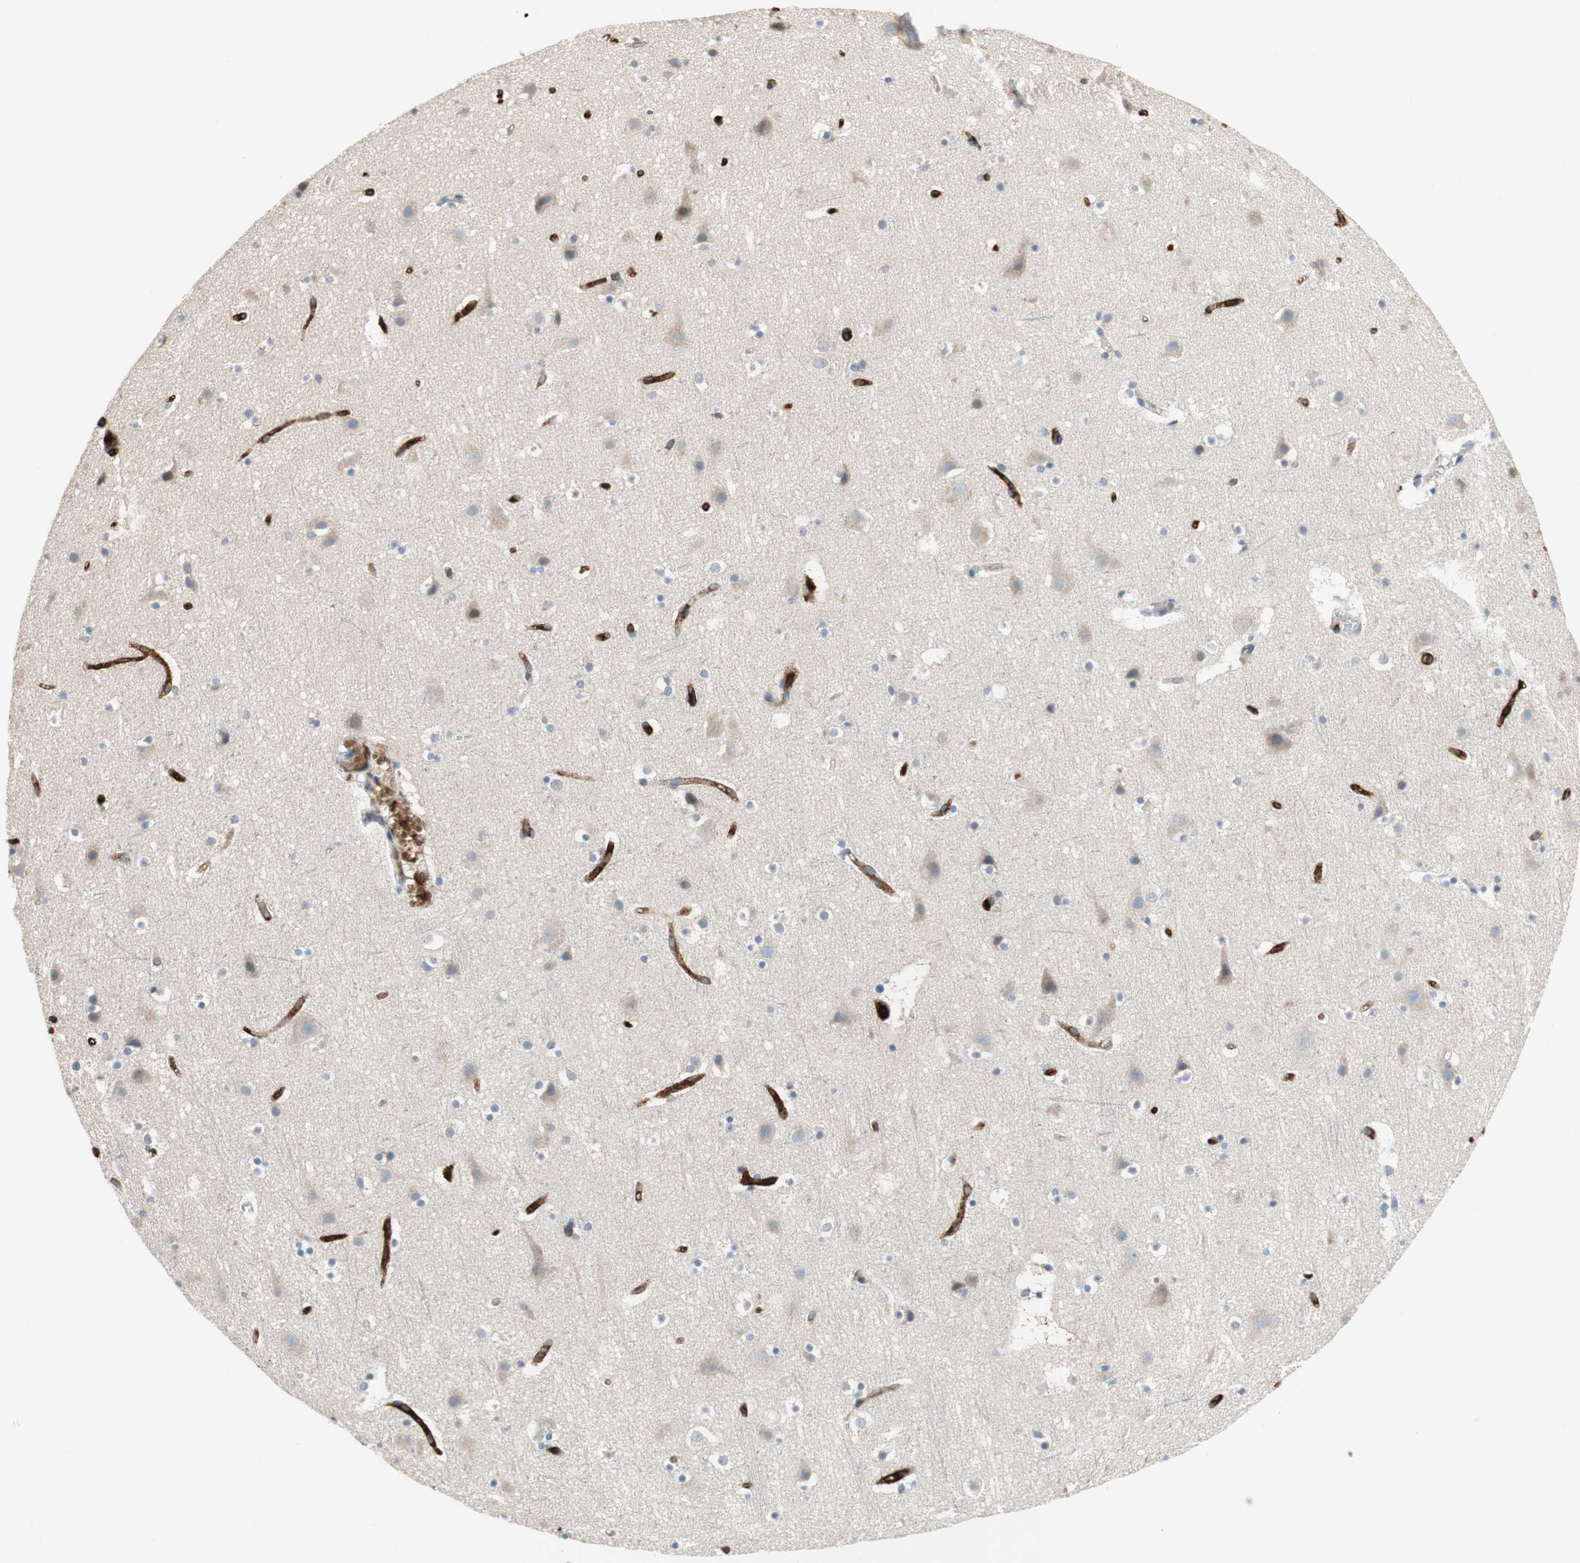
{"staining": {"intensity": "strong", "quantity": ">75%", "location": "cytoplasmic/membranous"}, "tissue": "cerebral cortex", "cell_type": "Endothelial cells", "image_type": "normal", "snomed": [{"axis": "morphology", "description": "Normal tissue, NOS"}, {"axis": "topography", "description": "Cerebral cortex"}], "caption": "Brown immunohistochemical staining in normal human cerebral cortex demonstrates strong cytoplasmic/membranous positivity in about >75% of endothelial cells. (IHC, brightfield microscopy, high magnification).", "gene": "ALPL", "patient": {"sex": "male", "age": 45}}